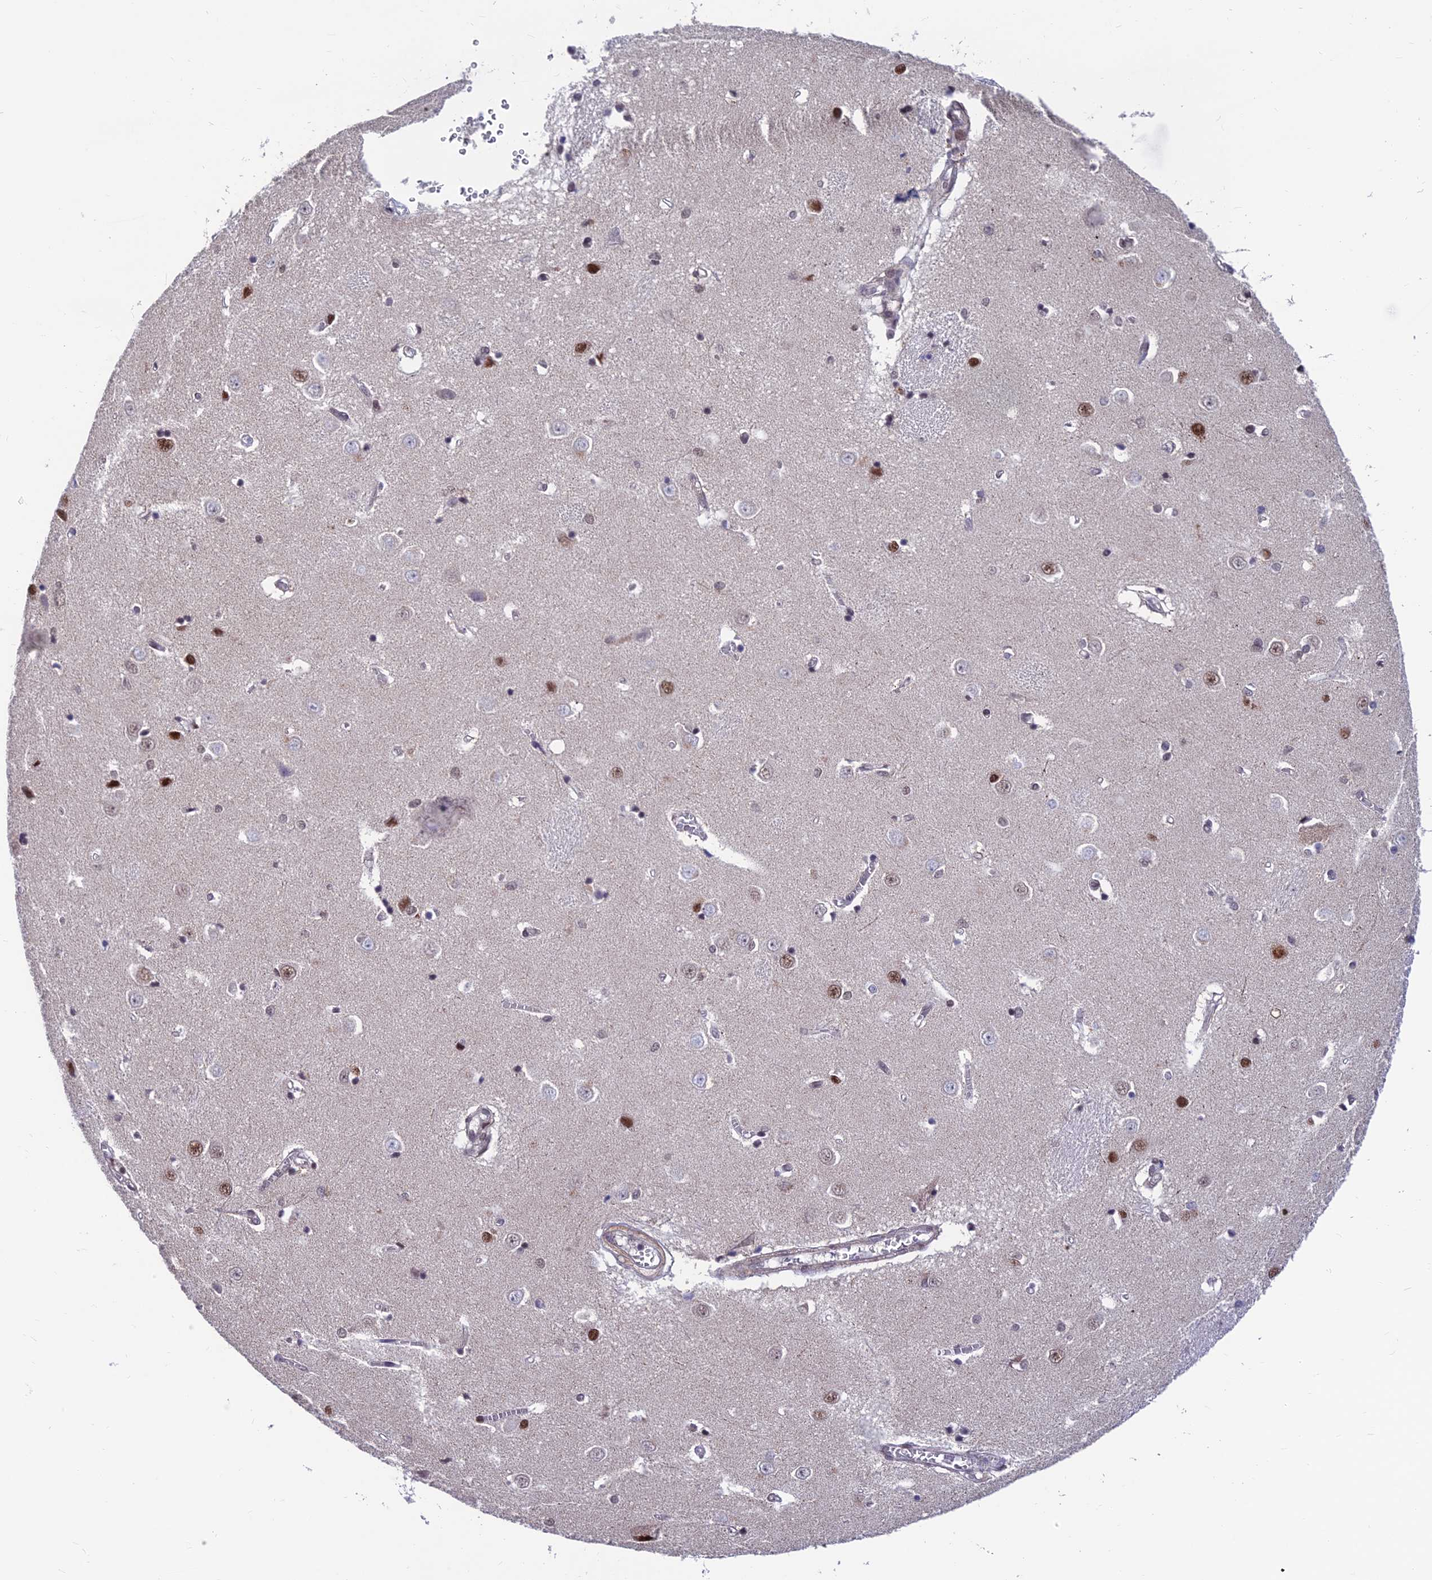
{"staining": {"intensity": "moderate", "quantity": "<25%", "location": "nuclear"}, "tissue": "caudate", "cell_type": "Glial cells", "image_type": "normal", "snomed": [{"axis": "morphology", "description": "Normal tissue, NOS"}, {"axis": "topography", "description": "Lateral ventricle wall"}], "caption": "Protein staining of normal caudate shows moderate nuclear staining in approximately <25% of glial cells. The protein is stained brown, and the nuclei are stained in blue (DAB (3,3'-diaminobenzidine) IHC with brightfield microscopy, high magnification).", "gene": "KIAA1191", "patient": {"sex": "male", "age": 37}}